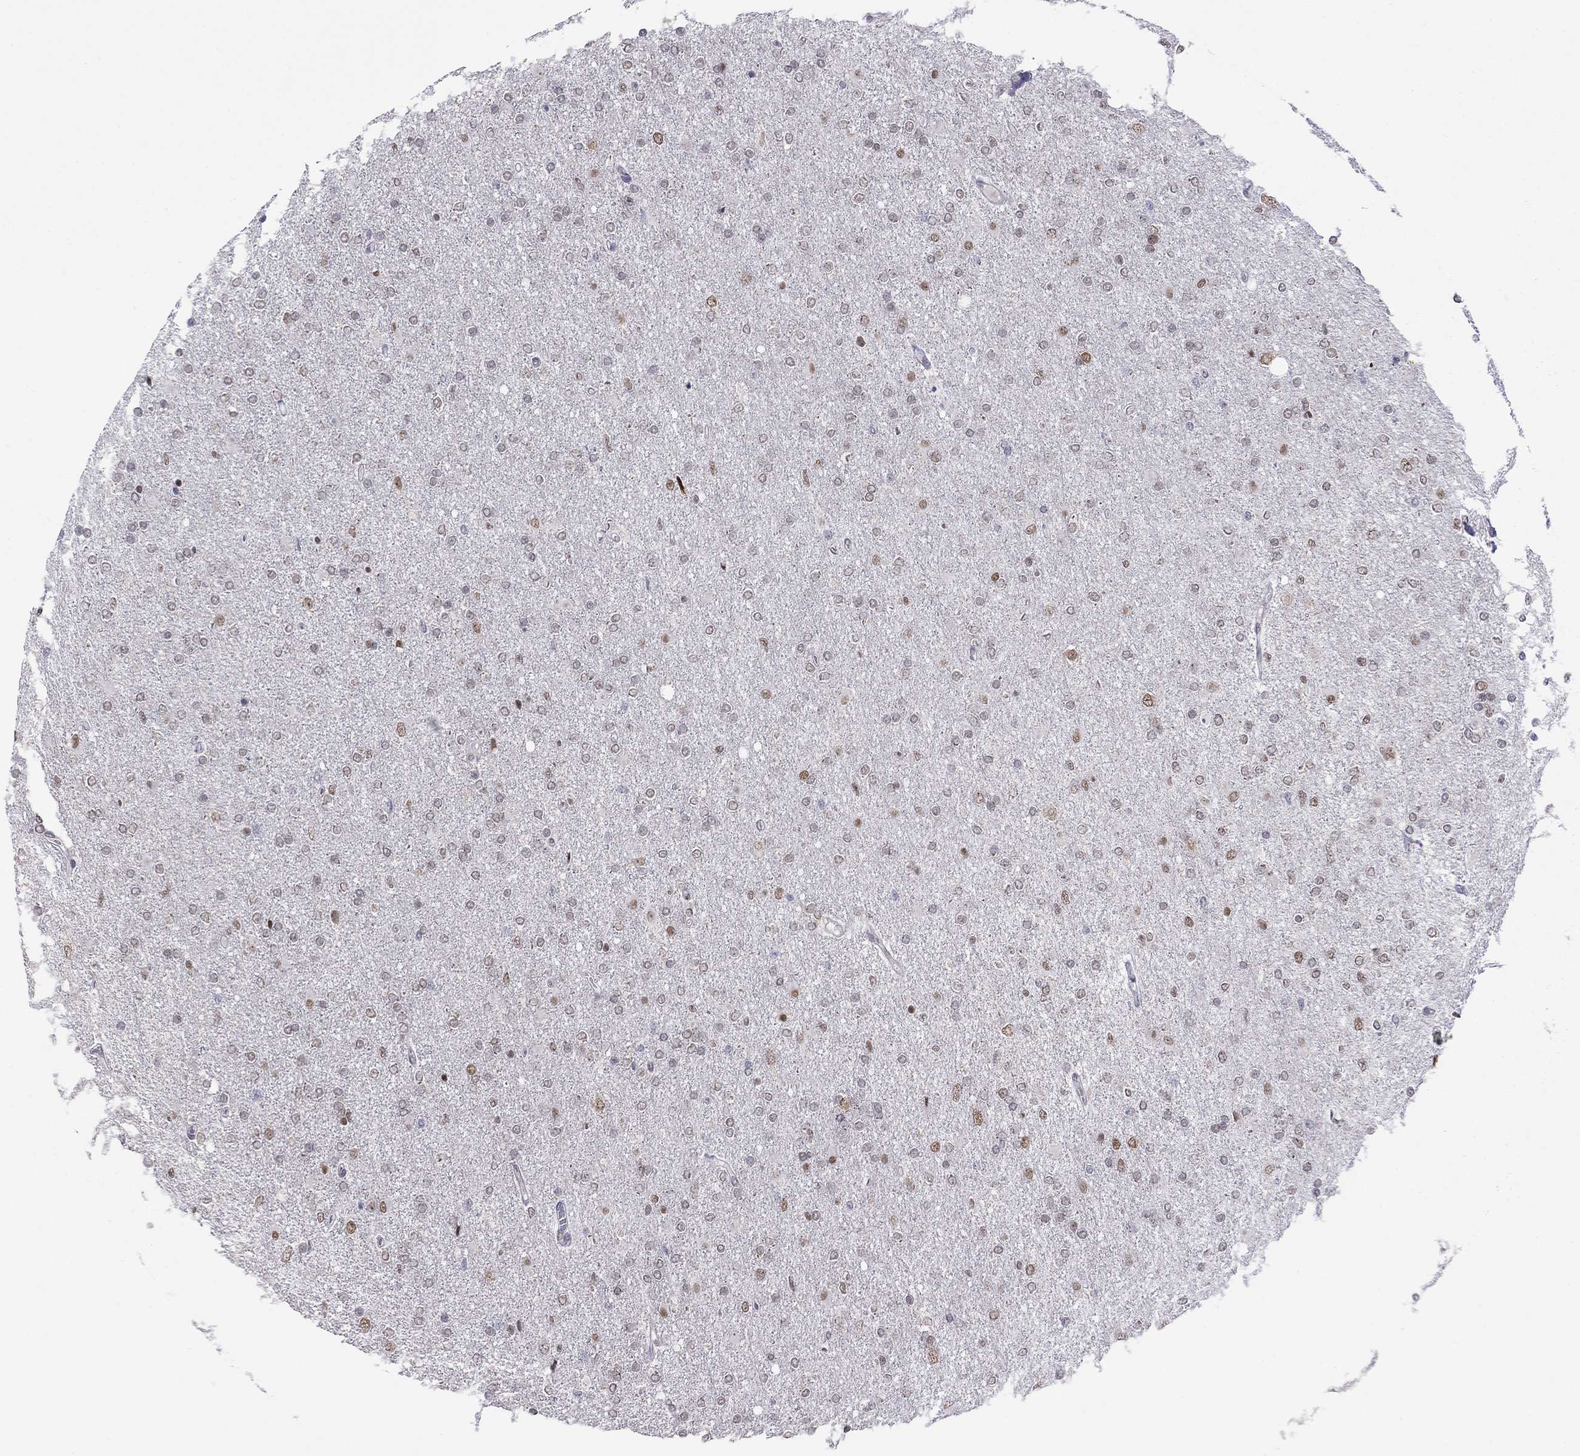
{"staining": {"intensity": "negative", "quantity": "none", "location": "none"}, "tissue": "glioma", "cell_type": "Tumor cells", "image_type": "cancer", "snomed": [{"axis": "morphology", "description": "Glioma, malignant, High grade"}, {"axis": "topography", "description": "Cerebral cortex"}], "caption": "DAB immunohistochemical staining of human malignant high-grade glioma reveals no significant positivity in tumor cells.", "gene": "HES5", "patient": {"sex": "male", "age": 70}}